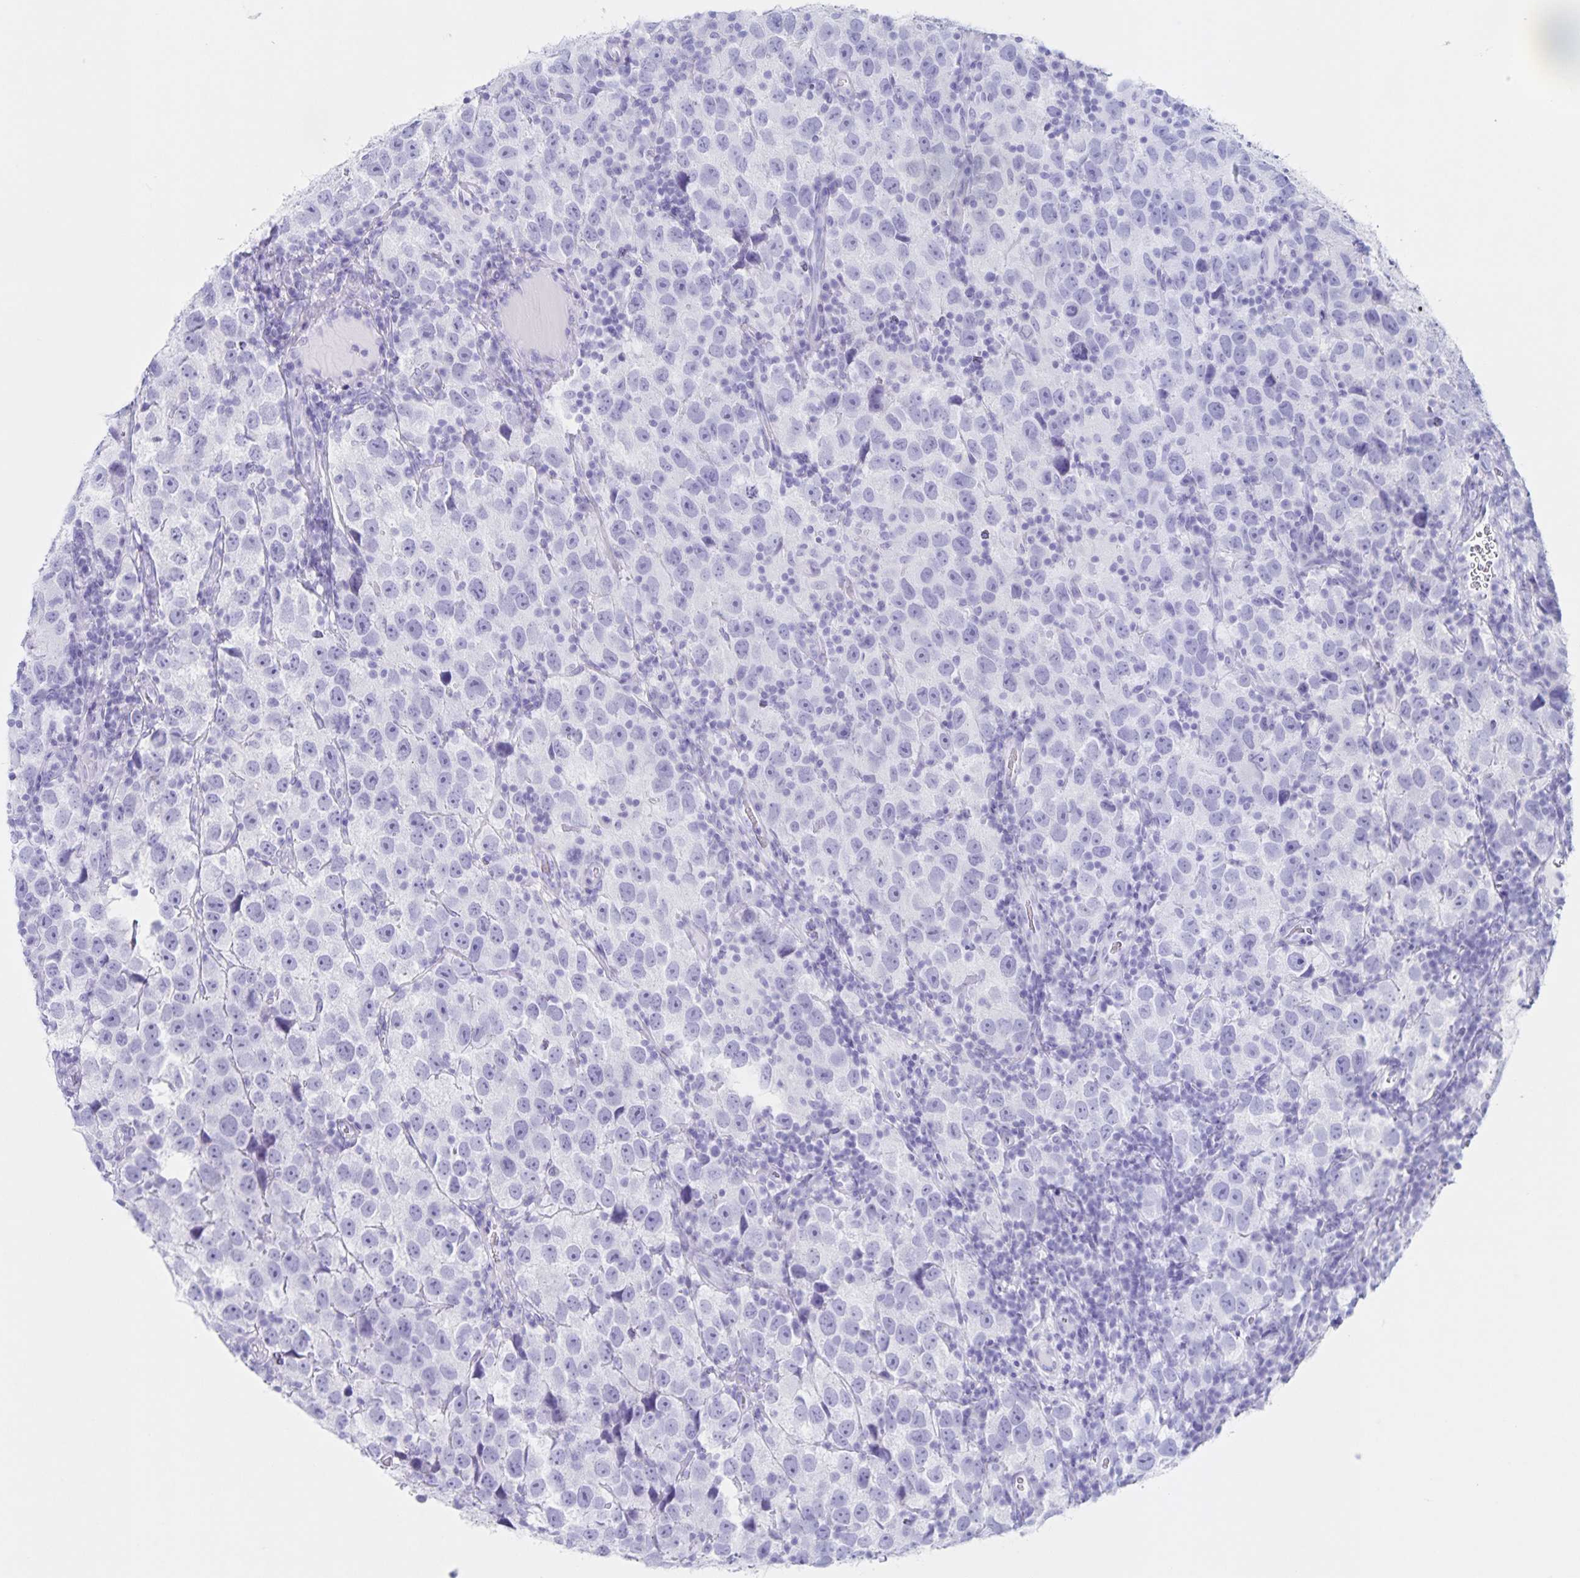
{"staining": {"intensity": "negative", "quantity": "none", "location": "none"}, "tissue": "testis cancer", "cell_type": "Tumor cells", "image_type": "cancer", "snomed": [{"axis": "morphology", "description": "Seminoma, NOS"}, {"axis": "topography", "description": "Testis"}], "caption": "IHC of human testis cancer (seminoma) shows no expression in tumor cells. Brightfield microscopy of IHC stained with DAB (3,3'-diaminobenzidine) (brown) and hematoxylin (blue), captured at high magnification.", "gene": "C12orf56", "patient": {"sex": "male", "age": 26}}